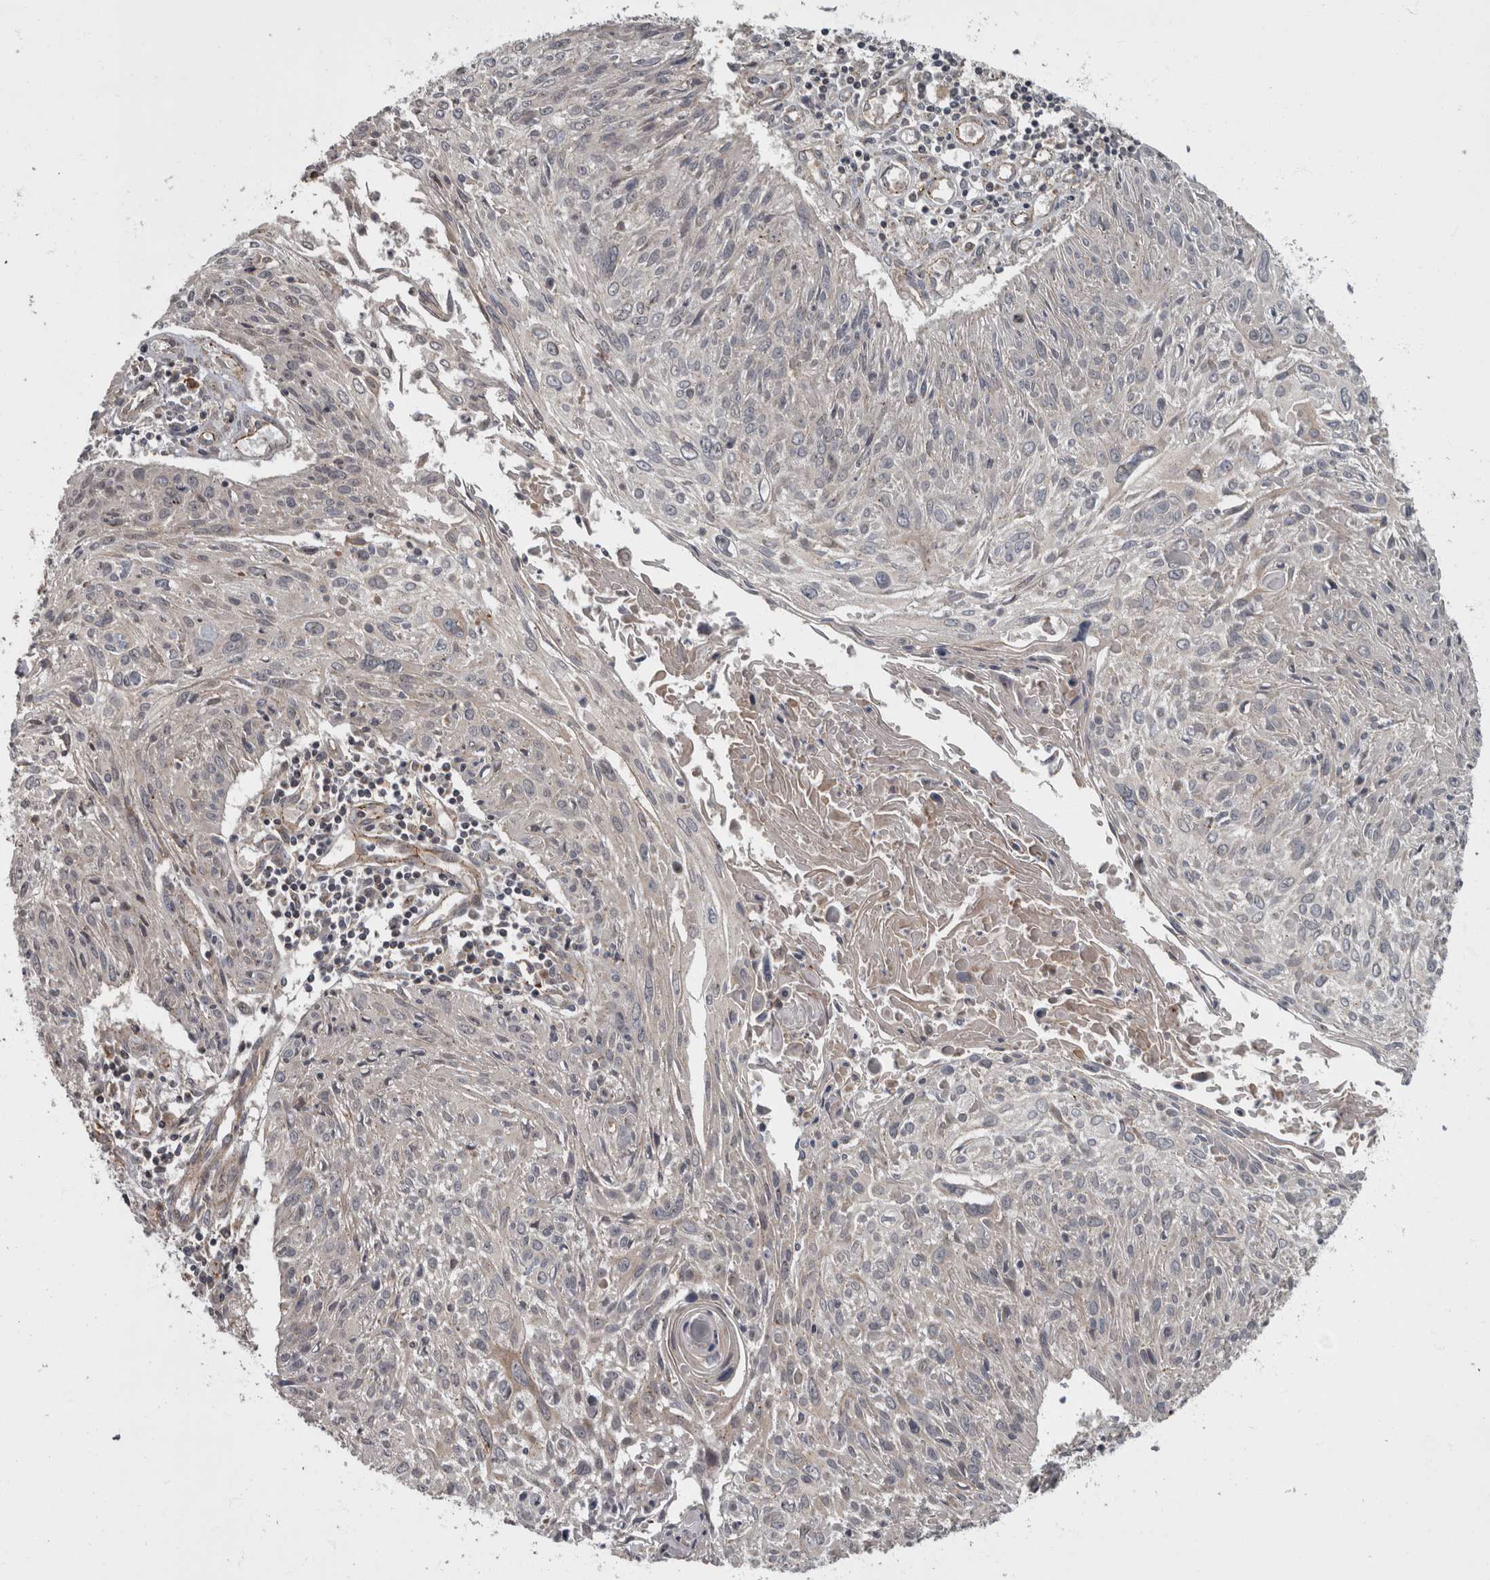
{"staining": {"intensity": "negative", "quantity": "none", "location": "none"}, "tissue": "cervical cancer", "cell_type": "Tumor cells", "image_type": "cancer", "snomed": [{"axis": "morphology", "description": "Squamous cell carcinoma, NOS"}, {"axis": "topography", "description": "Cervix"}], "caption": "The immunohistochemistry micrograph has no significant positivity in tumor cells of cervical cancer tissue.", "gene": "VEGFD", "patient": {"sex": "female", "age": 51}}